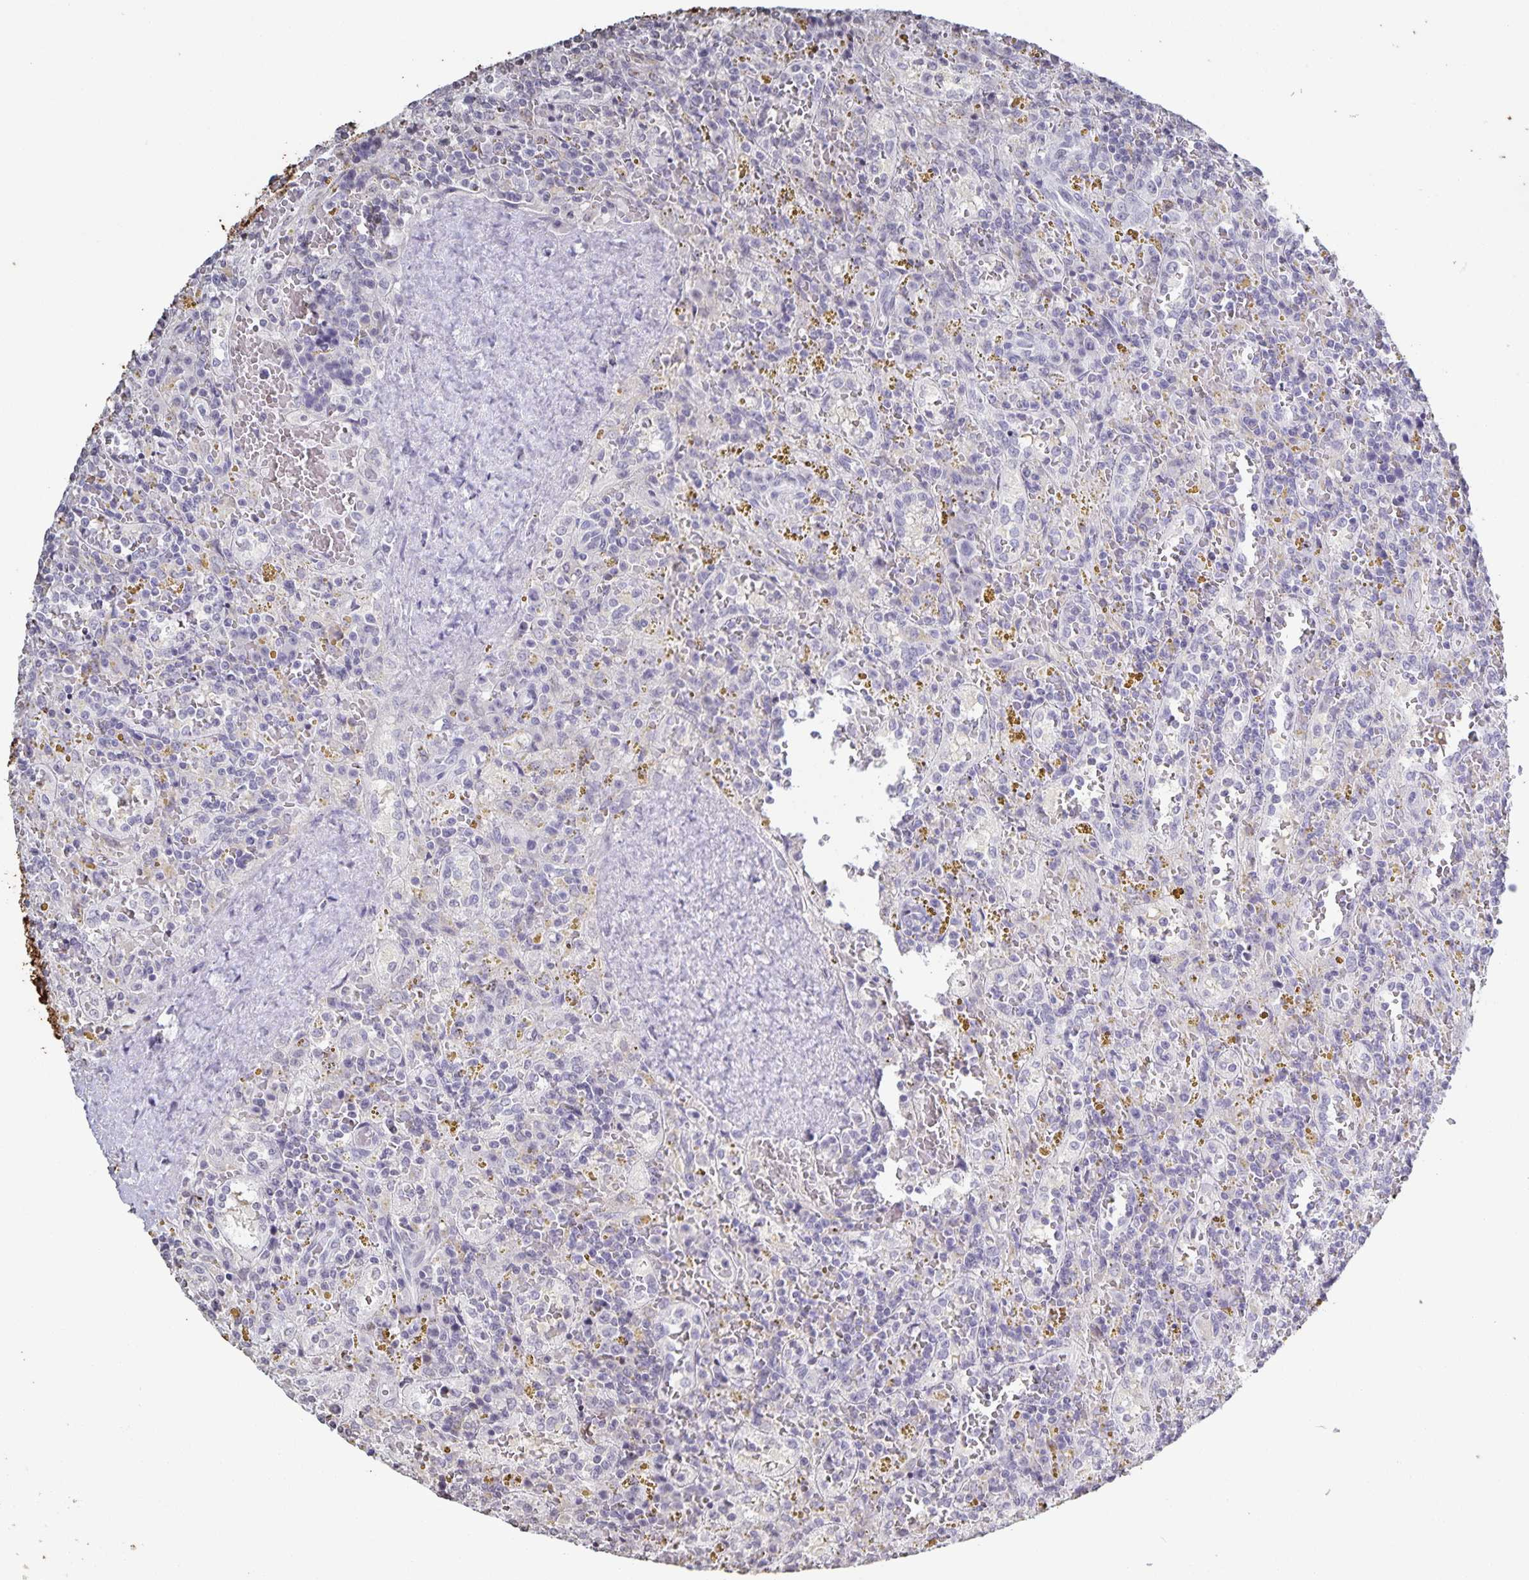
{"staining": {"intensity": "negative", "quantity": "none", "location": "none"}, "tissue": "lymphoma", "cell_type": "Tumor cells", "image_type": "cancer", "snomed": [{"axis": "morphology", "description": "Malignant lymphoma, non-Hodgkin's type, Low grade"}, {"axis": "topography", "description": "Spleen"}], "caption": "This micrograph is of low-grade malignant lymphoma, non-Hodgkin's type stained with immunohistochemistry (IHC) to label a protein in brown with the nuclei are counter-stained blue. There is no staining in tumor cells. The staining is performed using DAB (3,3'-diaminobenzidine) brown chromogen with nuclei counter-stained in using hematoxylin.", "gene": "AQP4", "patient": {"sex": "female", "age": 65}}